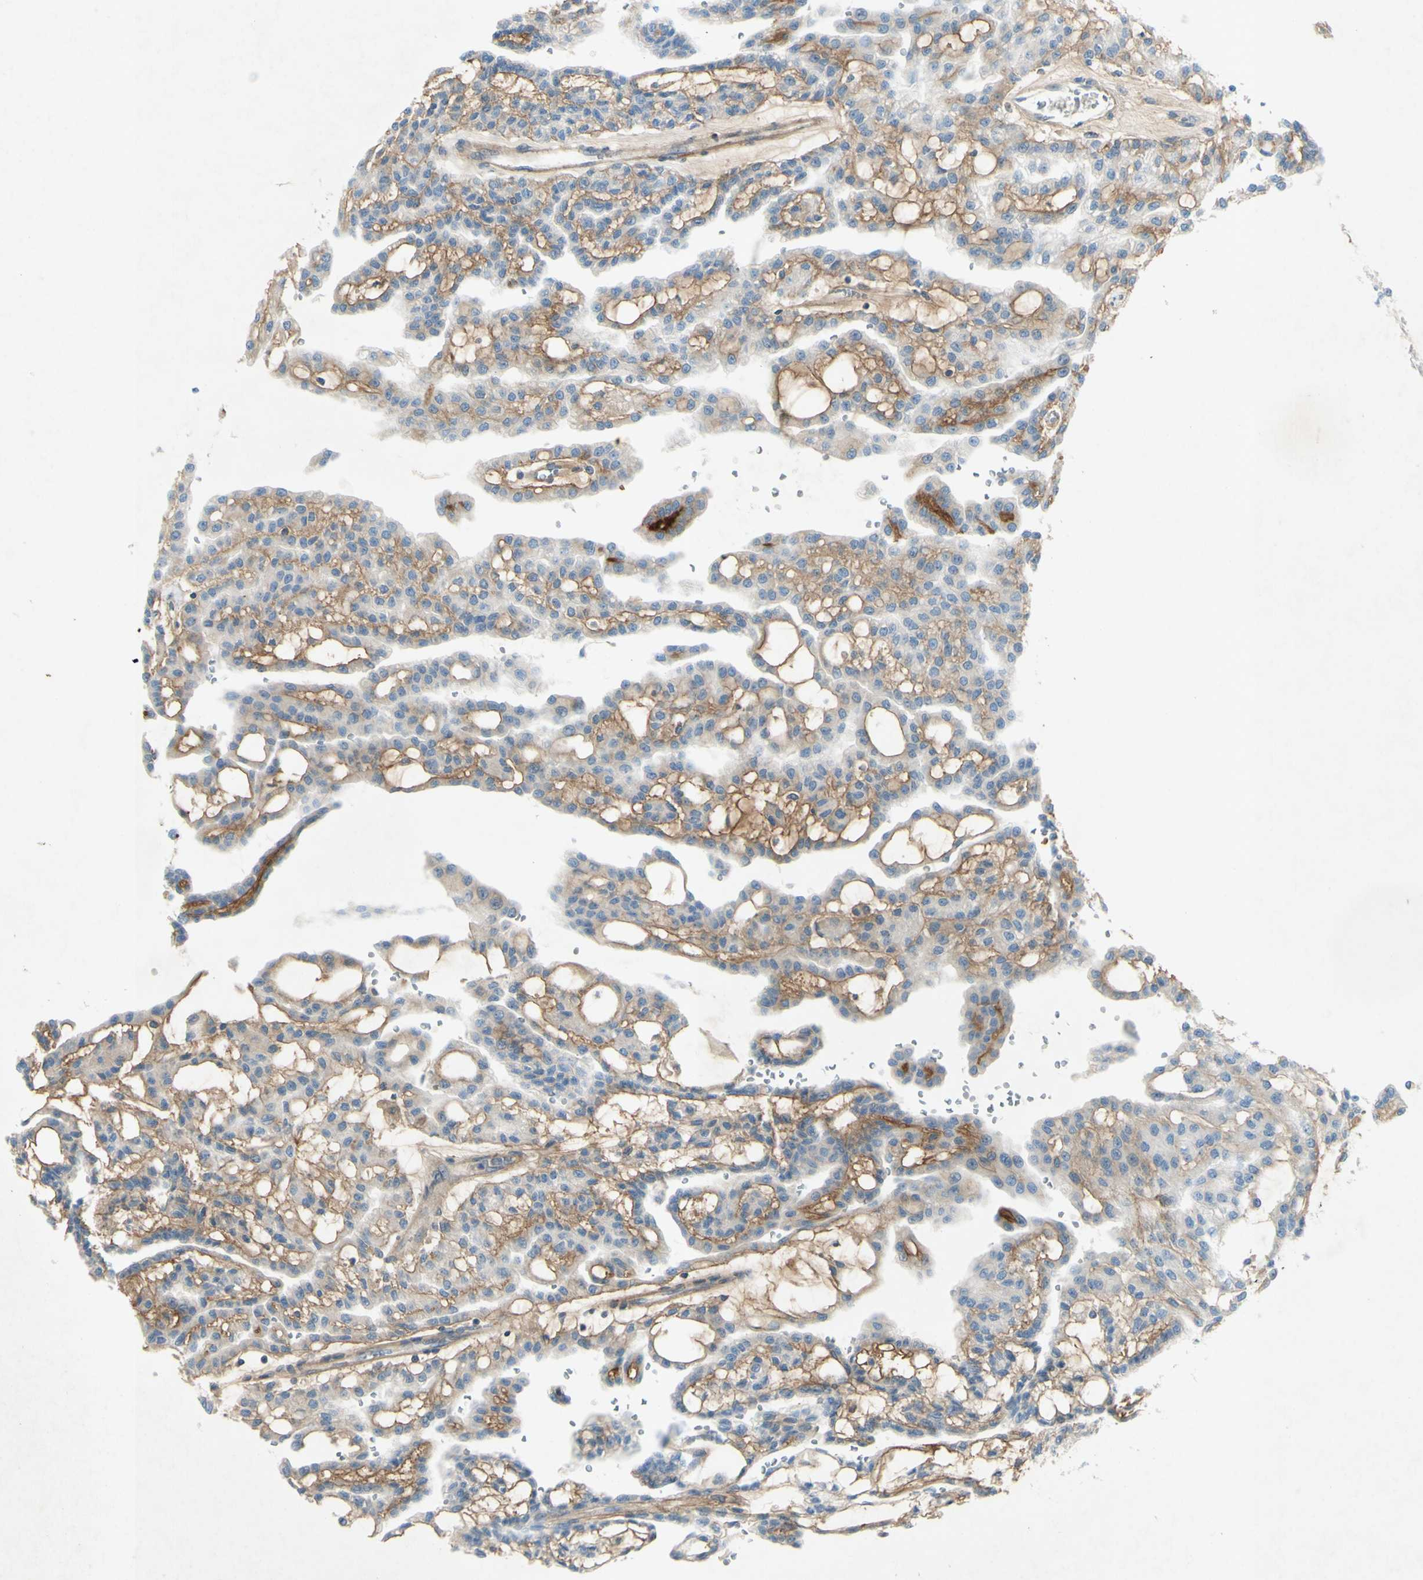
{"staining": {"intensity": "weak", "quantity": ">75%", "location": "cytoplasmic/membranous"}, "tissue": "renal cancer", "cell_type": "Tumor cells", "image_type": "cancer", "snomed": [{"axis": "morphology", "description": "Adenocarcinoma, NOS"}, {"axis": "topography", "description": "Kidney"}], "caption": "Approximately >75% of tumor cells in human renal adenocarcinoma demonstrate weak cytoplasmic/membranous protein expression as visualized by brown immunohistochemical staining.", "gene": "GDF15", "patient": {"sex": "male", "age": 63}}